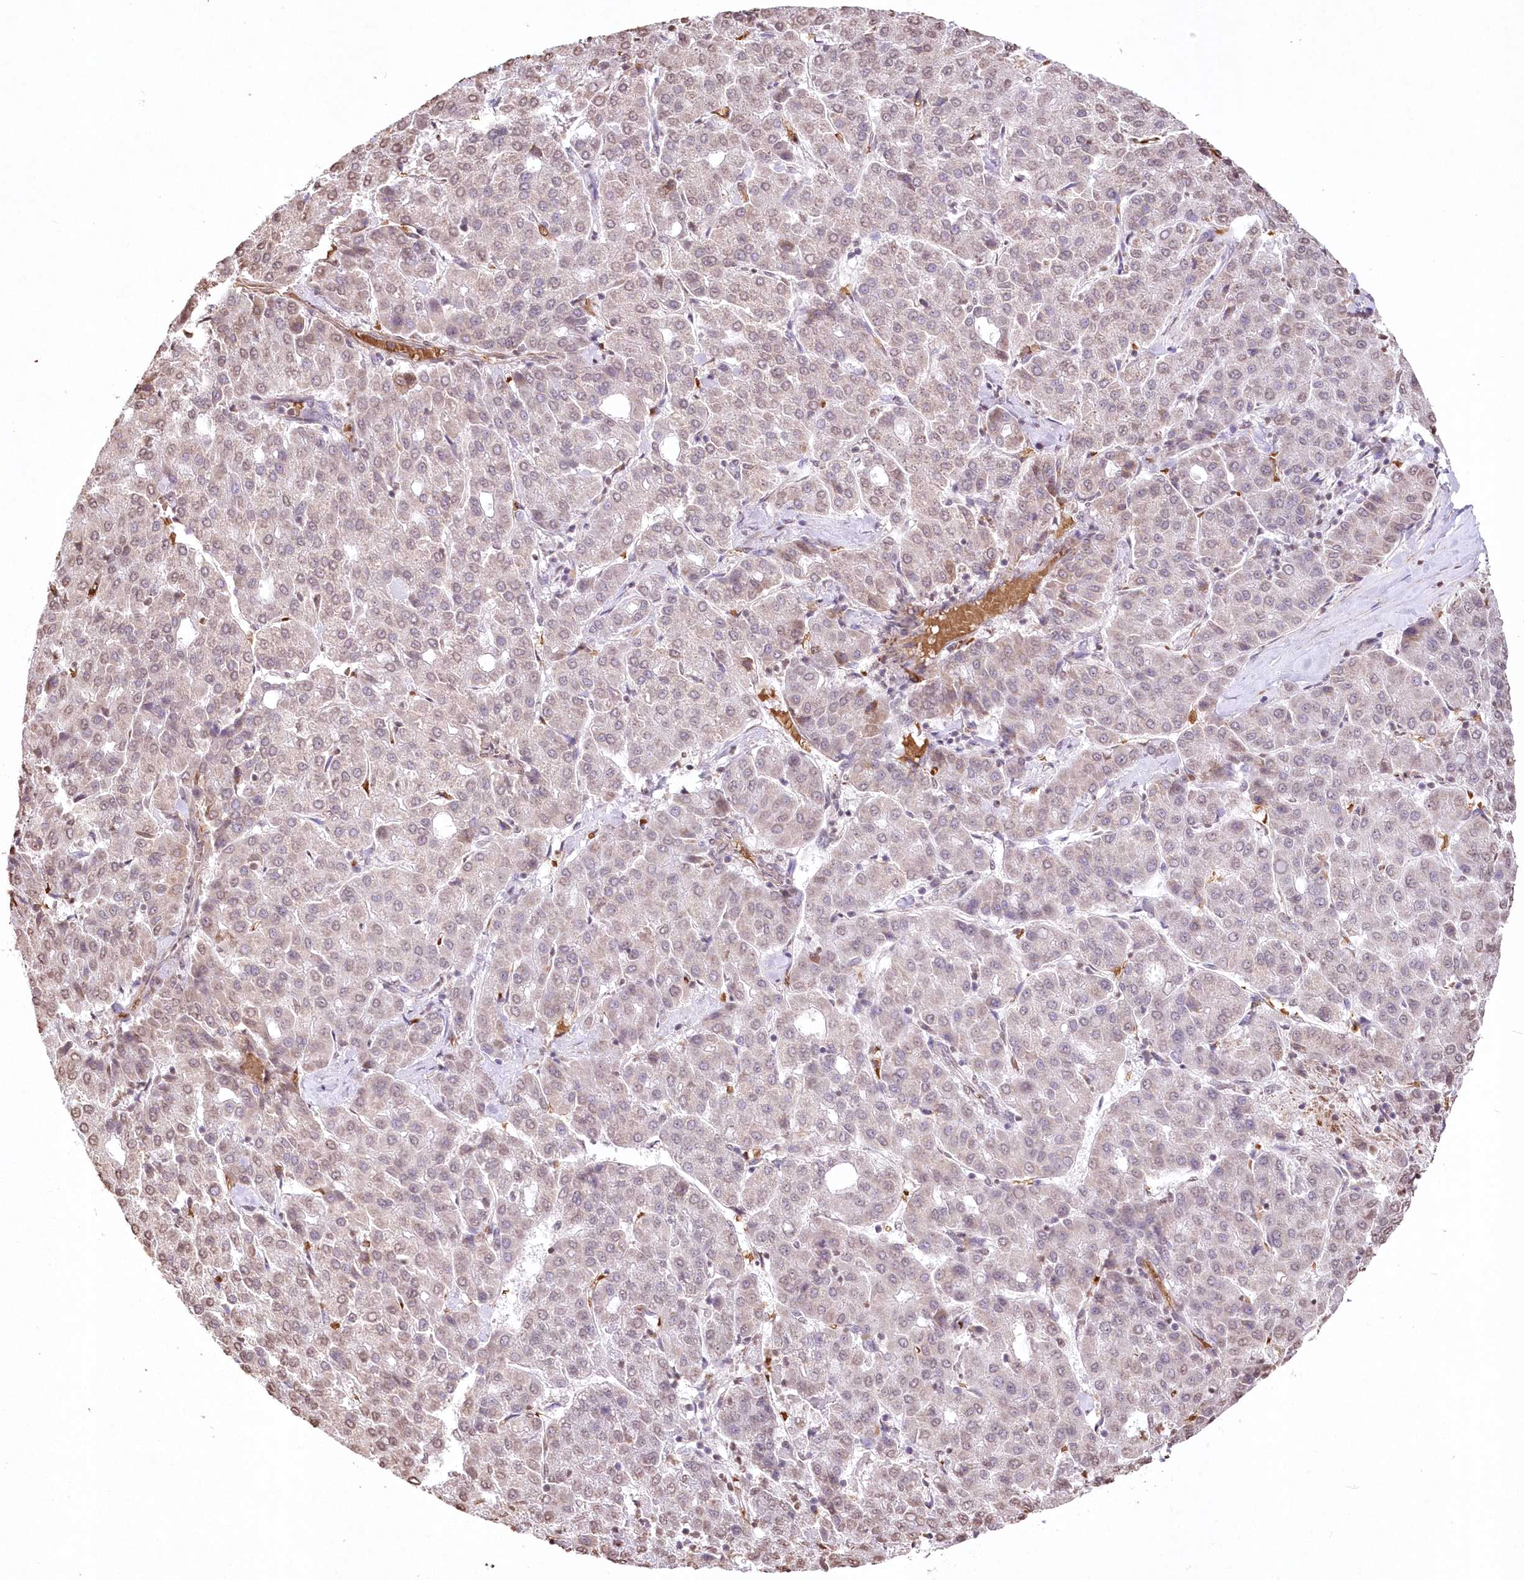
{"staining": {"intensity": "negative", "quantity": "none", "location": "none"}, "tissue": "liver cancer", "cell_type": "Tumor cells", "image_type": "cancer", "snomed": [{"axis": "morphology", "description": "Carcinoma, Hepatocellular, NOS"}, {"axis": "topography", "description": "Liver"}], "caption": "High magnification brightfield microscopy of liver cancer (hepatocellular carcinoma) stained with DAB (3,3'-diaminobenzidine) (brown) and counterstained with hematoxylin (blue): tumor cells show no significant staining. (DAB immunohistochemistry (IHC), high magnification).", "gene": "RBM27", "patient": {"sex": "male", "age": 65}}